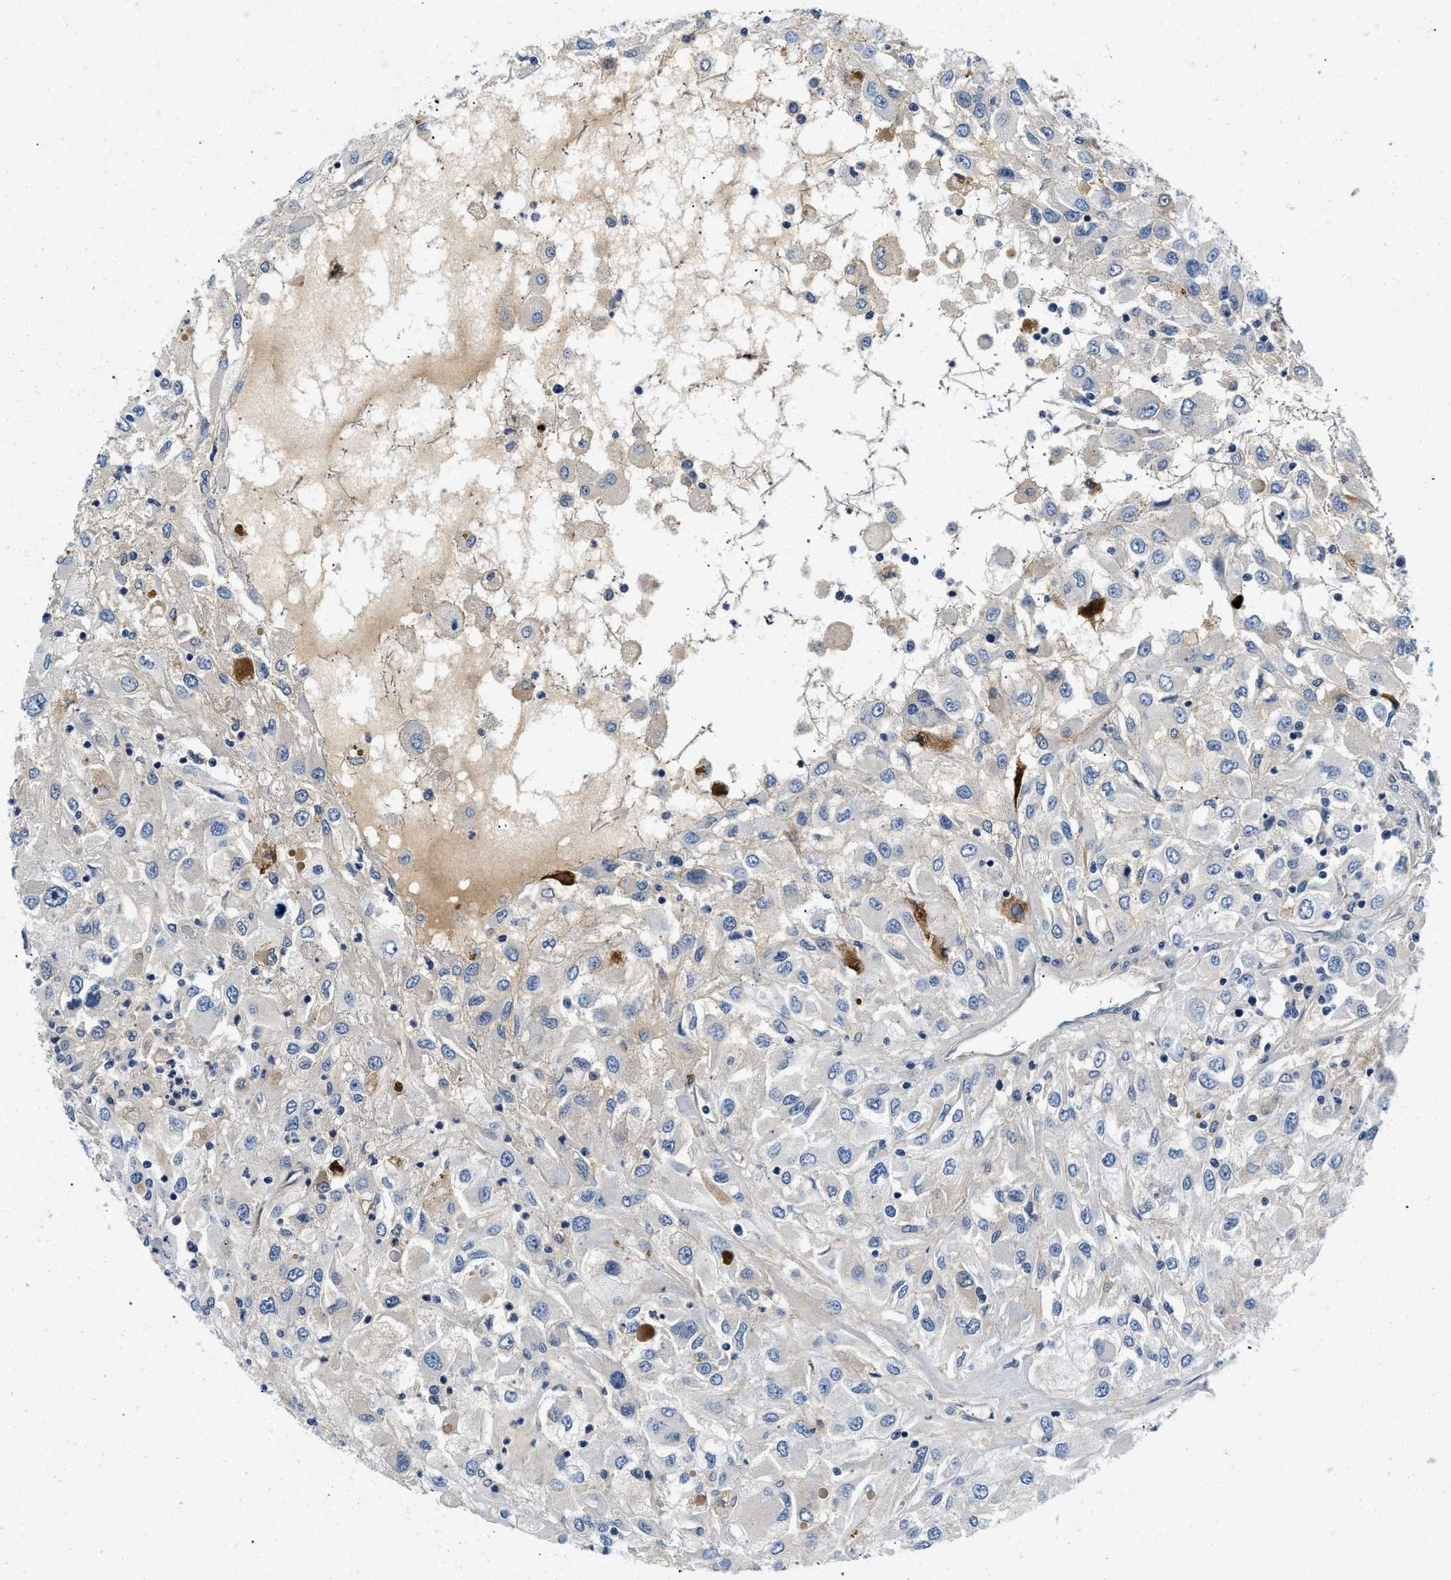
{"staining": {"intensity": "weak", "quantity": "25%-75%", "location": "cytoplasmic/membranous"}, "tissue": "renal cancer", "cell_type": "Tumor cells", "image_type": "cancer", "snomed": [{"axis": "morphology", "description": "Adenocarcinoma, NOS"}, {"axis": "topography", "description": "Kidney"}], "caption": "Renal cancer (adenocarcinoma) stained for a protein (brown) shows weak cytoplasmic/membranous positive staining in about 25%-75% of tumor cells.", "gene": "PDP1", "patient": {"sex": "female", "age": 52}}